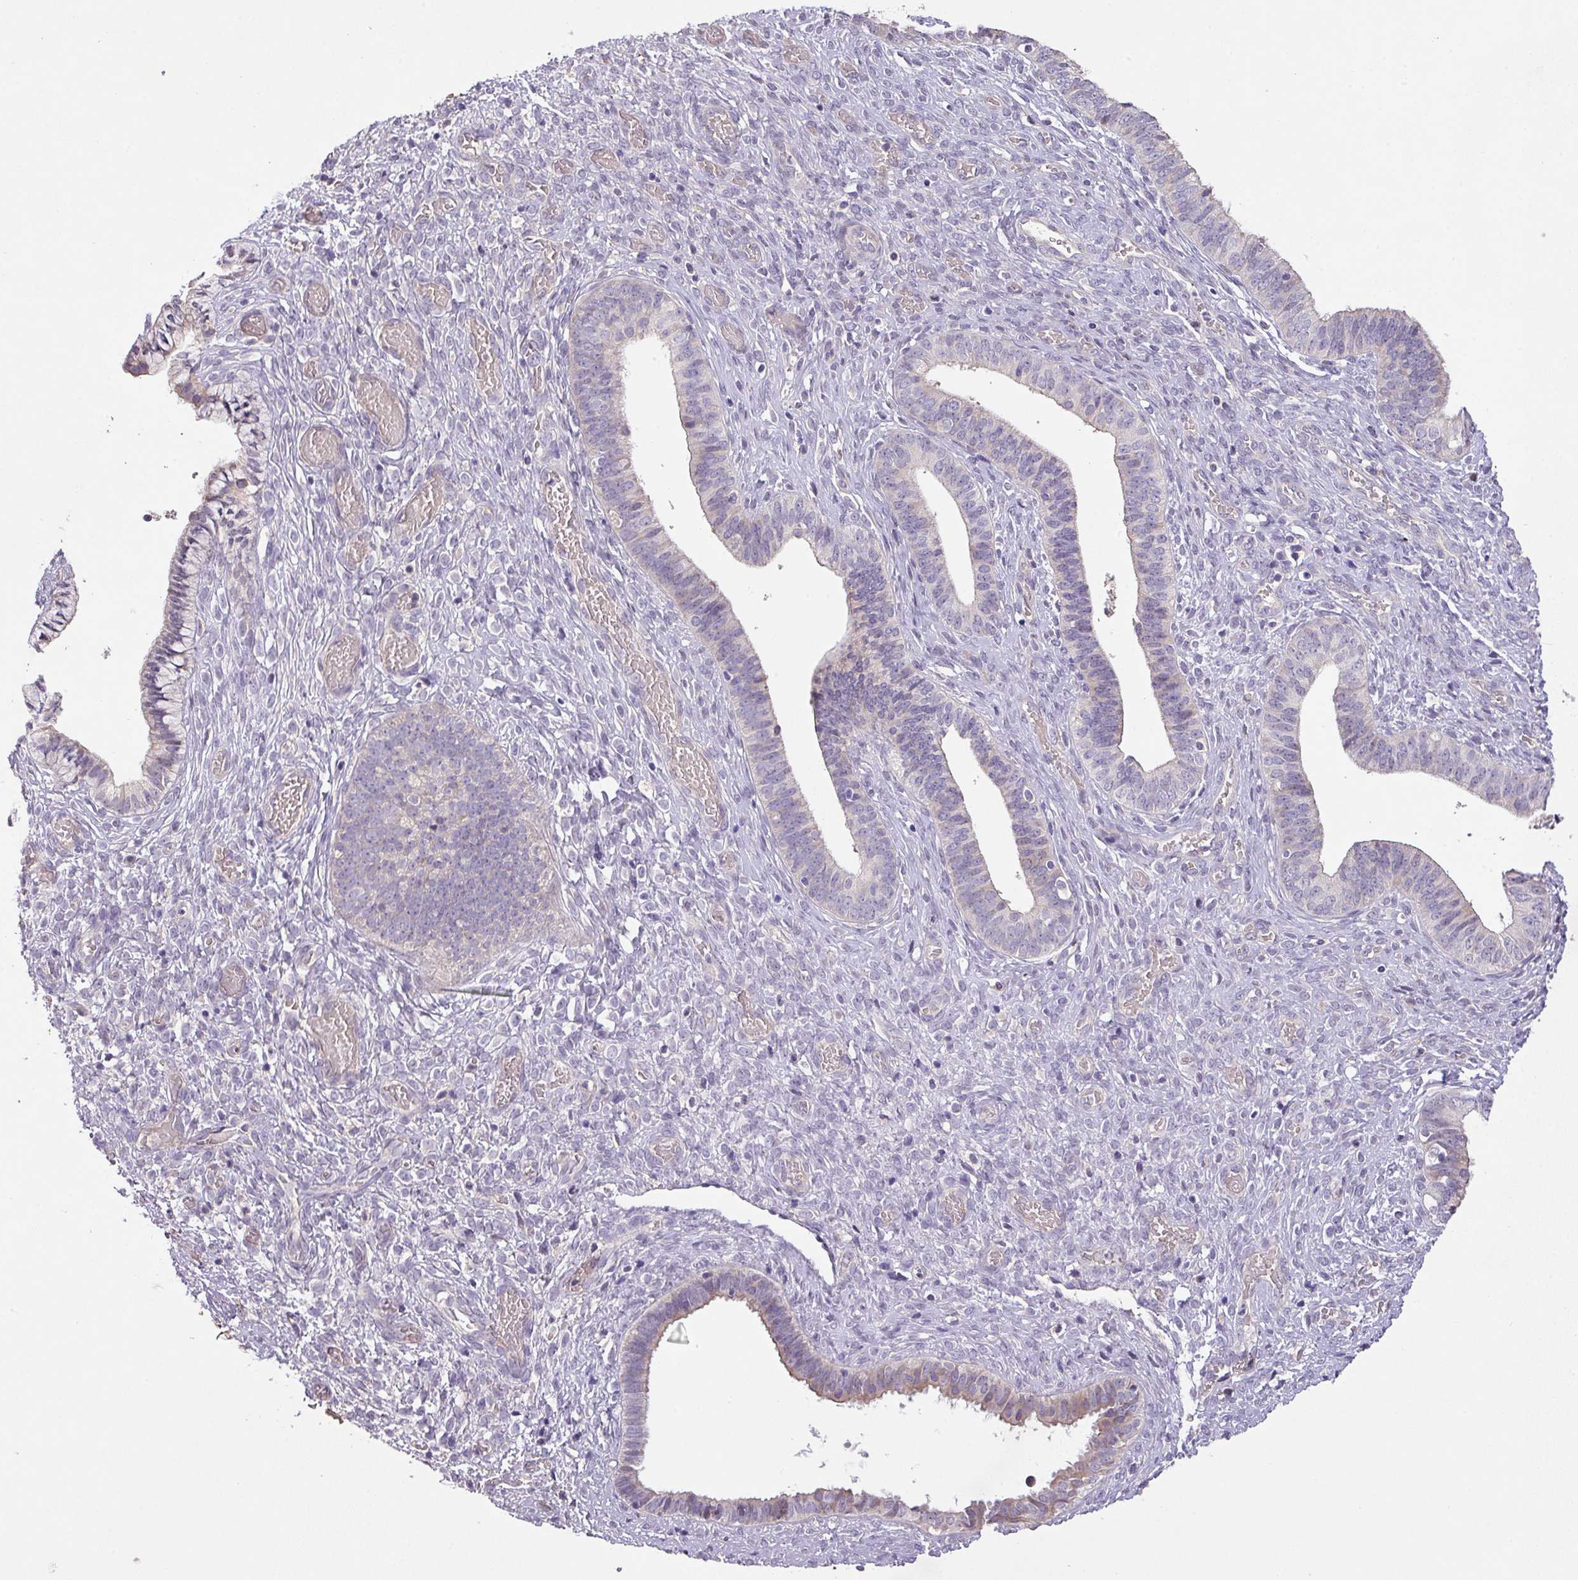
{"staining": {"intensity": "negative", "quantity": "none", "location": "none"}, "tissue": "cervical cancer", "cell_type": "Tumor cells", "image_type": "cancer", "snomed": [{"axis": "morphology", "description": "Squamous cell carcinoma, NOS"}, {"axis": "topography", "description": "Cervix"}], "caption": "Immunohistochemical staining of human cervical squamous cell carcinoma exhibits no significant expression in tumor cells. (DAB immunohistochemistry visualized using brightfield microscopy, high magnification).", "gene": "PRADC1", "patient": {"sex": "female", "age": 59}}